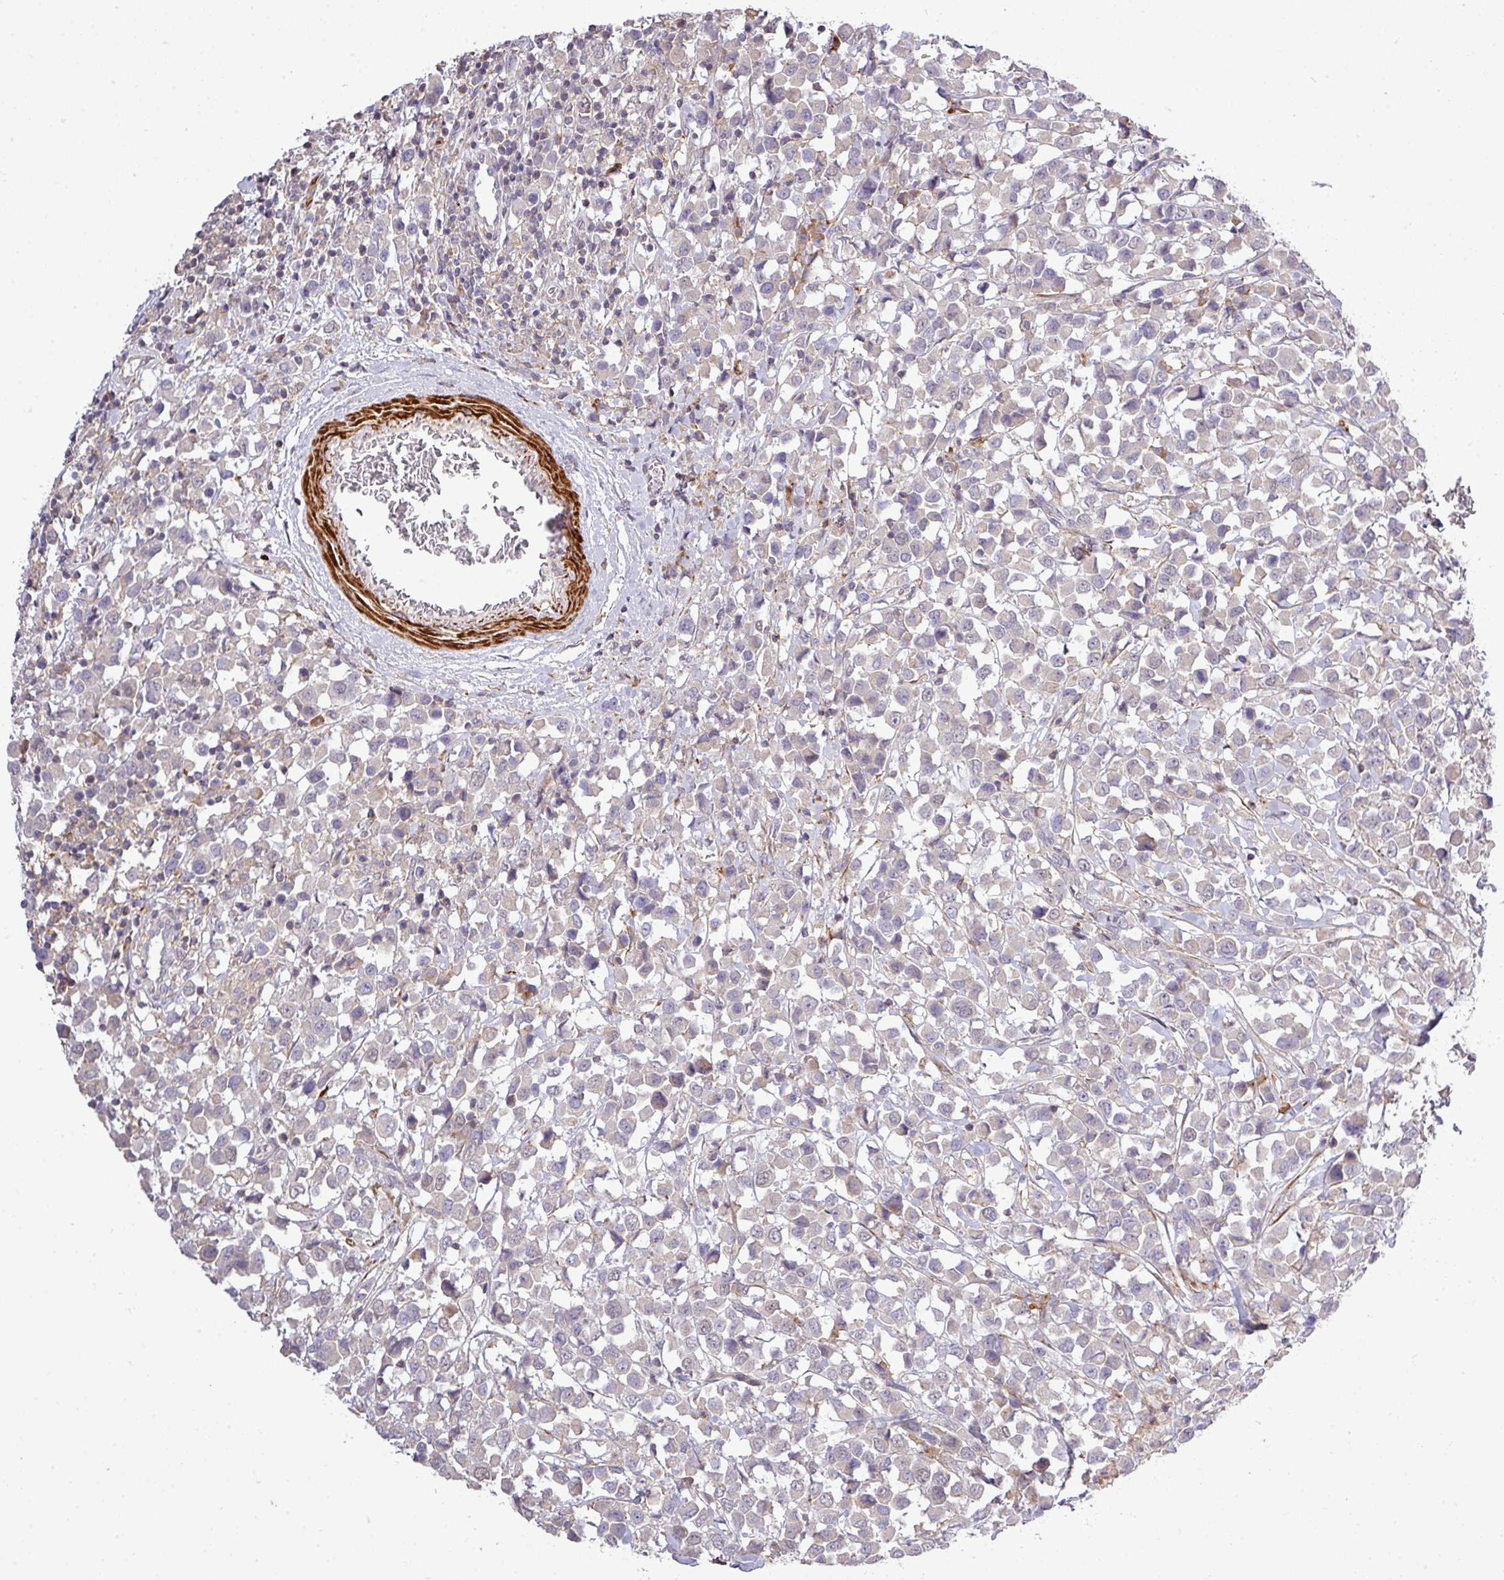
{"staining": {"intensity": "negative", "quantity": "none", "location": "none"}, "tissue": "breast cancer", "cell_type": "Tumor cells", "image_type": "cancer", "snomed": [{"axis": "morphology", "description": "Duct carcinoma"}, {"axis": "topography", "description": "Breast"}], "caption": "A micrograph of human breast infiltrating ductal carcinoma is negative for staining in tumor cells.", "gene": "TPRA1", "patient": {"sex": "female", "age": 61}}